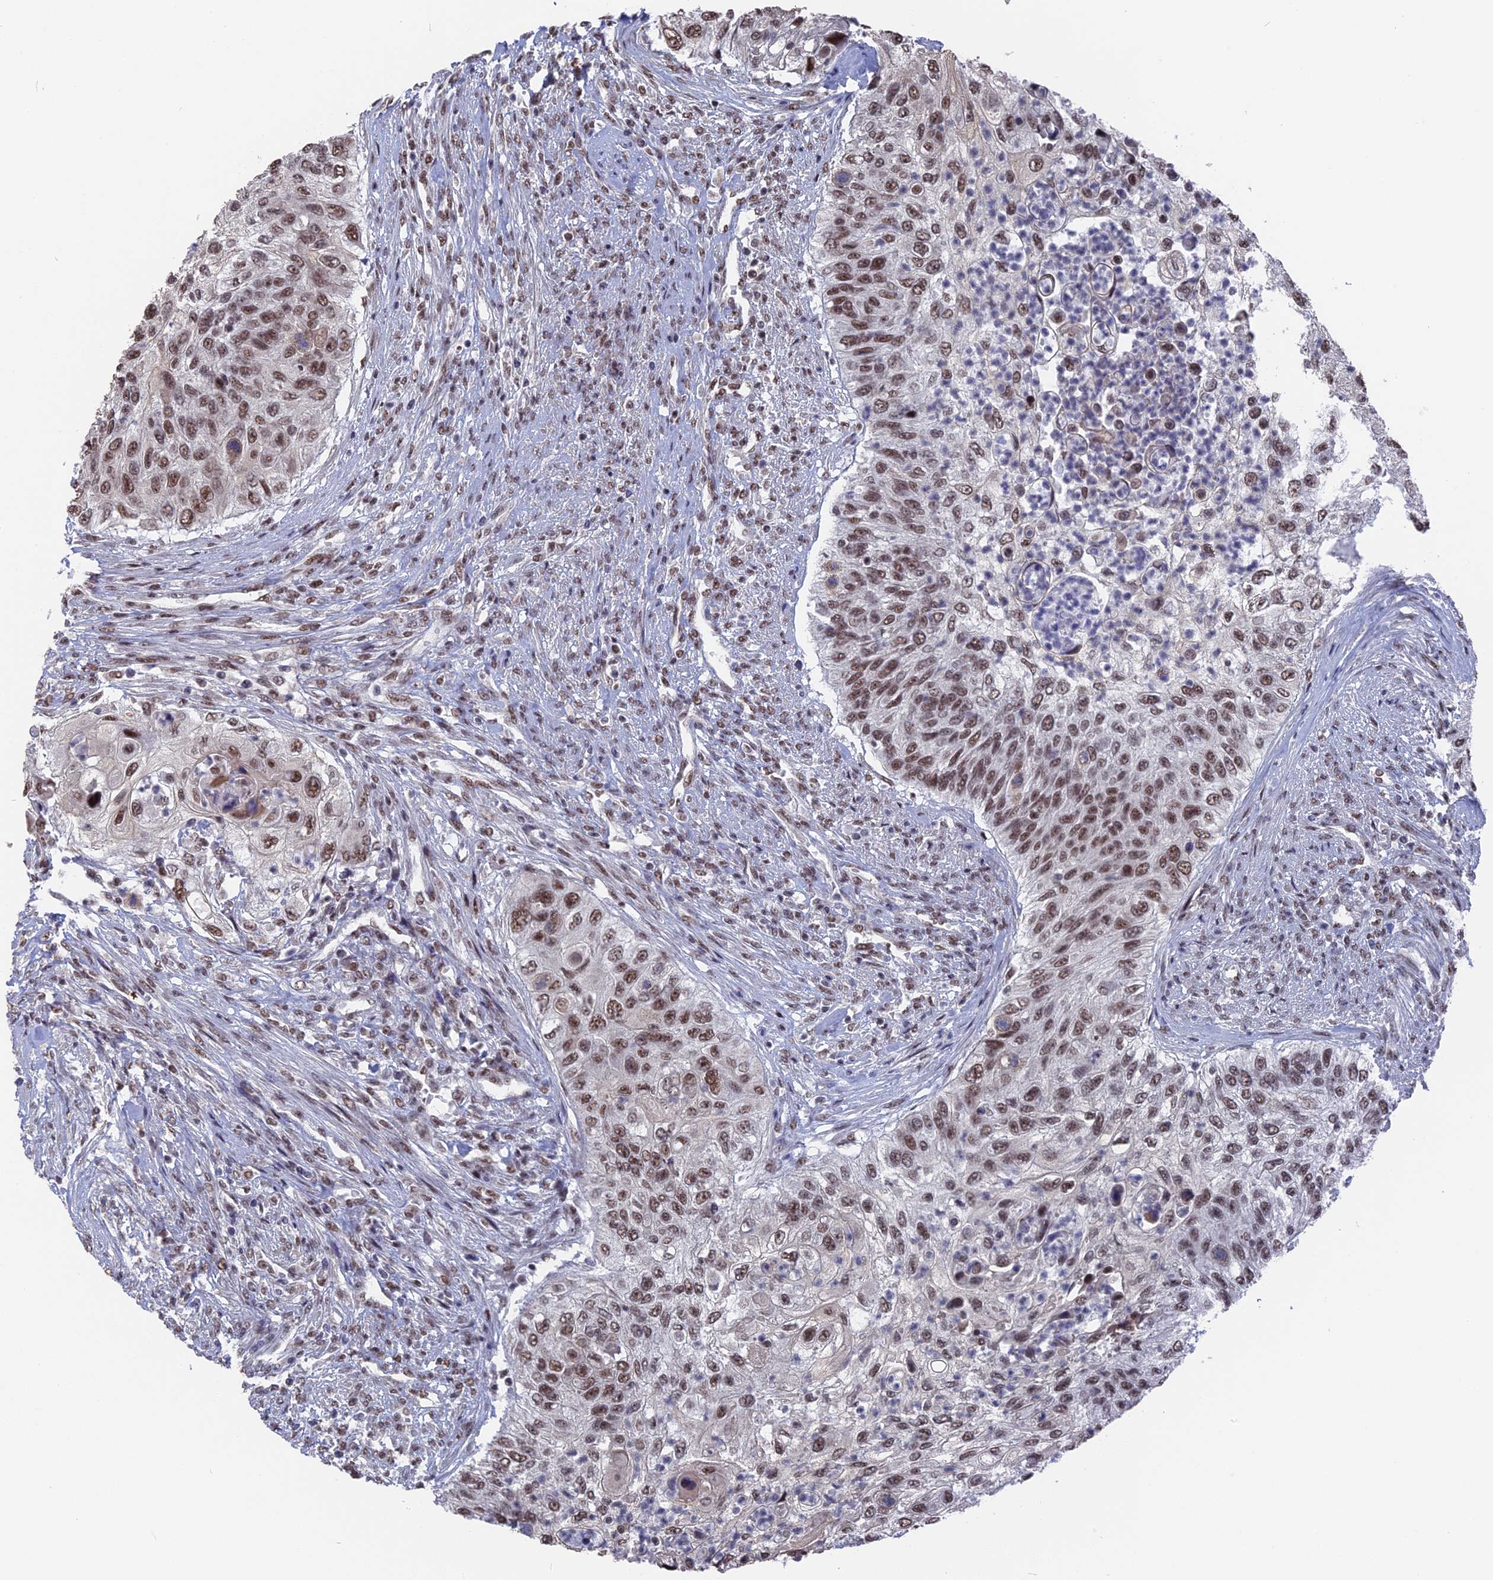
{"staining": {"intensity": "moderate", "quantity": ">75%", "location": "nuclear"}, "tissue": "urothelial cancer", "cell_type": "Tumor cells", "image_type": "cancer", "snomed": [{"axis": "morphology", "description": "Urothelial carcinoma, High grade"}, {"axis": "topography", "description": "Urinary bladder"}], "caption": "Immunohistochemical staining of human high-grade urothelial carcinoma reveals medium levels of moderate nuclear expression in about >75% of tumor cells.", "gene": "SF3A2", "patient": {"sex": "female", "age": 60}}